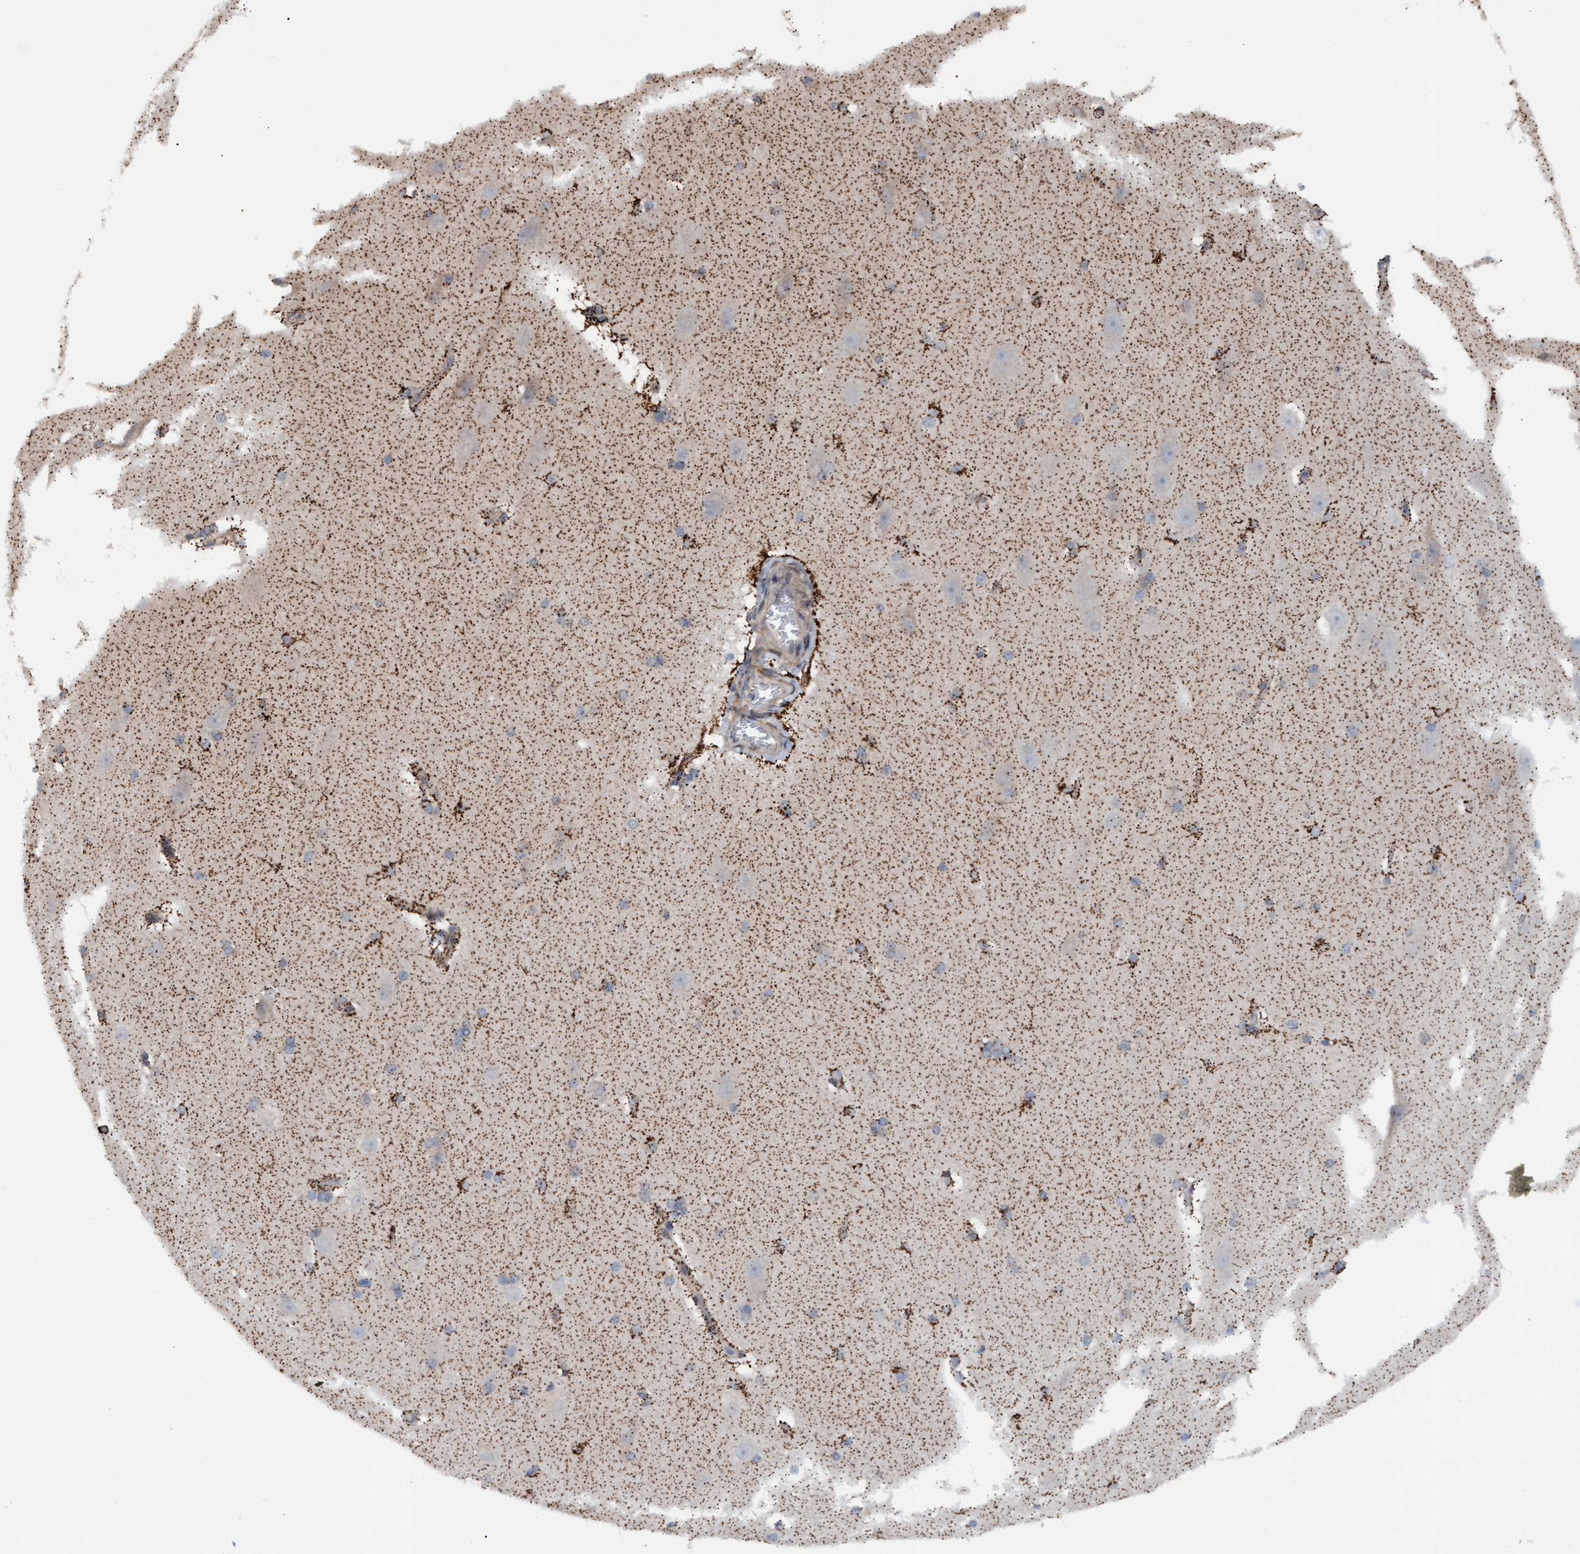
{"staining": {"intensity": "moderate", "quantity": "25%-75%", "location": "cytoplasmic/membranous"}, "tissue": "cerebral cortex", "cell_type": "Endothelial cells", "image_type": "normal", "snomed": [{"axis": "morphology", "description": "Normal tissue, NOS"}, {"axis": "topography", "description": "Cerebral cortex"}, {"axis": "topography", "description": "Hippocampus"}], "caption": "This is a micrograph of immunohistochemistry (IHC) staining of unremarkable cerebral cortex, which shows moderate positivity in the cytoplasmic/membranous of endothelial cells.", "gene": "MGLL", "patient": {"sex": "female", "age": 19}}